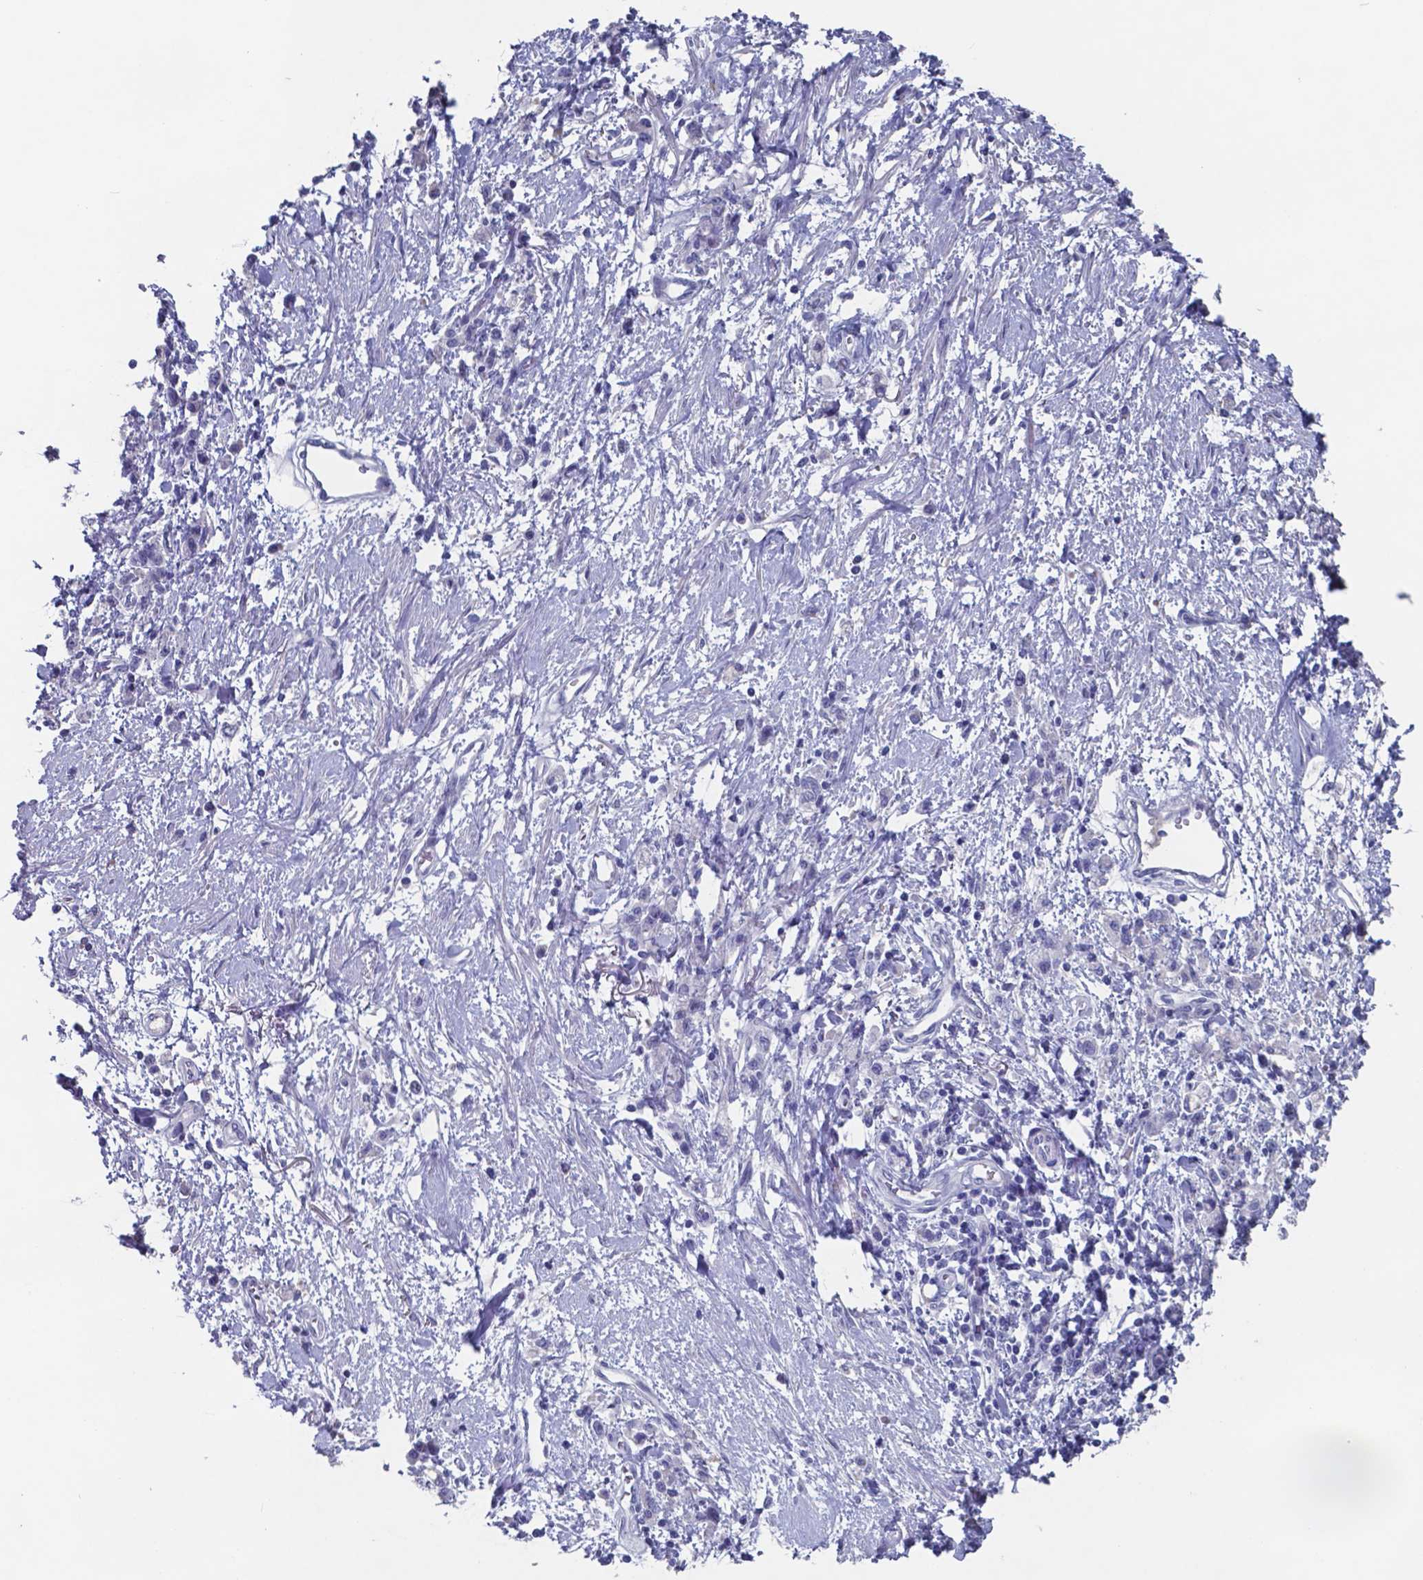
{"staining": {"intensity": "negative", "quantity": "none", "location": "none"}, "tissue": "stomach cancer", "cell_type": "Tumor cells", "image_type": "cancer", "snomed": [{"axis": "morphology", "description": "Adenocarcinoma, NOS"}, {"axis": "topography", "description": "Stomach"}], "caption": "The histopathology image exhibits no significant staining in tumor cells of stomach adenocarcinoma. The staining was performed using DAB (3,3'-diaminobenzidine) to visualize the protein expression in brown, while the nuclei were stained in blue with hematoxylin (Magnification: 20x).", "gene": "TTR", "patient": {"sex": "male", "age": 77}}